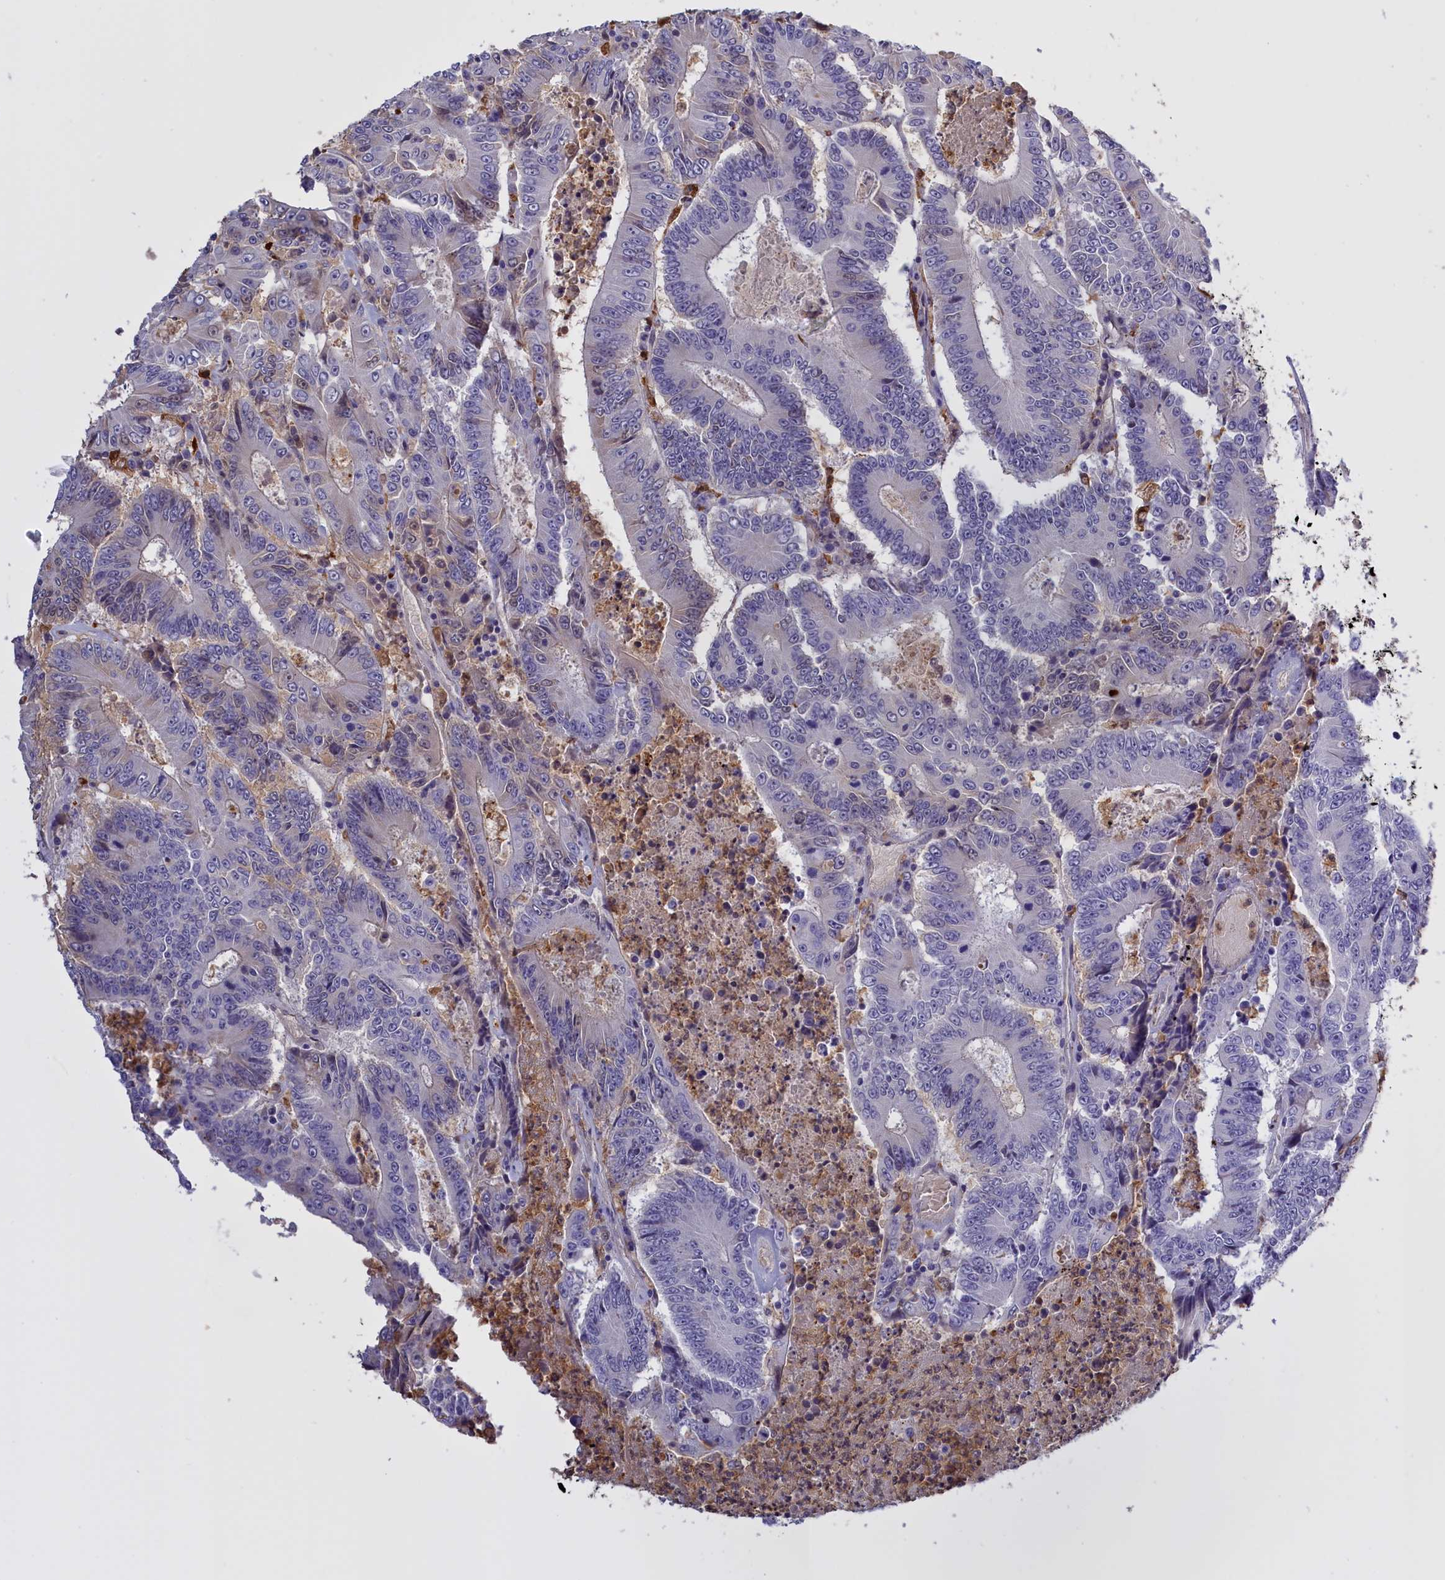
{"staining": {"intensity": "negative", "quantity": "none", "location": "none"}, "tissue": "colorectal cancer", "cell_type": "Tumor cells", "image_type": "cancer", "snomed": [{"axis": "morphology", "description": "Adenocarcinoma, NOS"}, {"axis": "topography", "description": "Colon"}], "caption": "A micrograph of human adenocarcinoma (colorectal) is negative for staining in tumor cells. The staining was performed using DAB to visualize the protein expression in brown, while the nuclei were stained in blue with hematoxylin (Magnification: 20x).", "gene": "FAM149B1", "patient": {"sex": "male", "age": 83}}